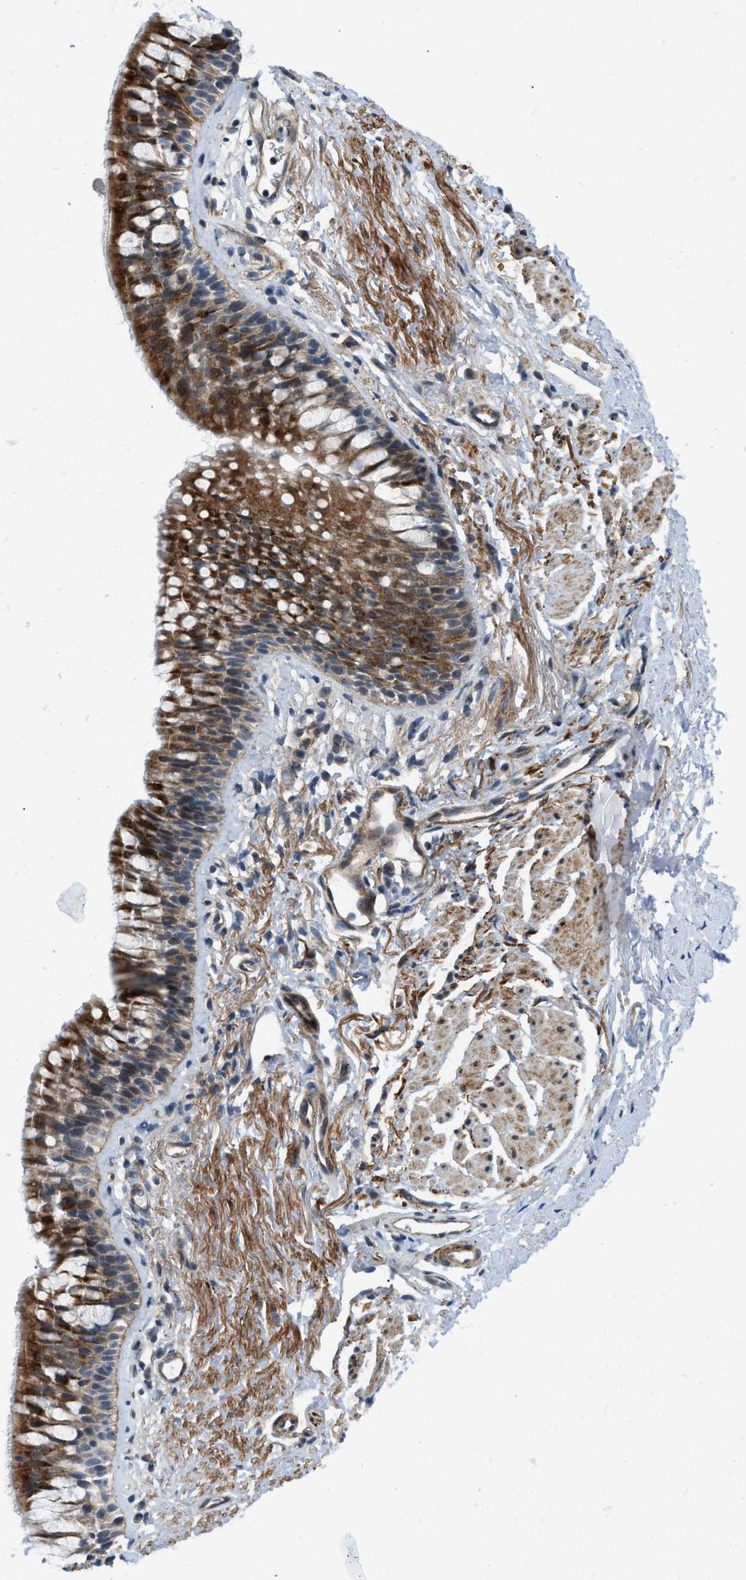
{"staining": {"intensity": "negative", "quantity": "none", "location": "none"}, "tissue": "adipose tissue", "cell_type": "Adipocytes", "image_type": "normal", "snomed": [{"axis": "morphology", "description": "Normal tissue, NOS"}, {"axis": "topography", "description": "Cartilage tissue"}, {"axis": "topography", "description": "Bronchus"}], "caption": "A high-resolution photomicrograph shows IHC staining of benign adipose tissue, which reveals no significant positivity in adipocytes.", "gene": "ZNF599", "patient": {"sex": "female", "age": 53}}